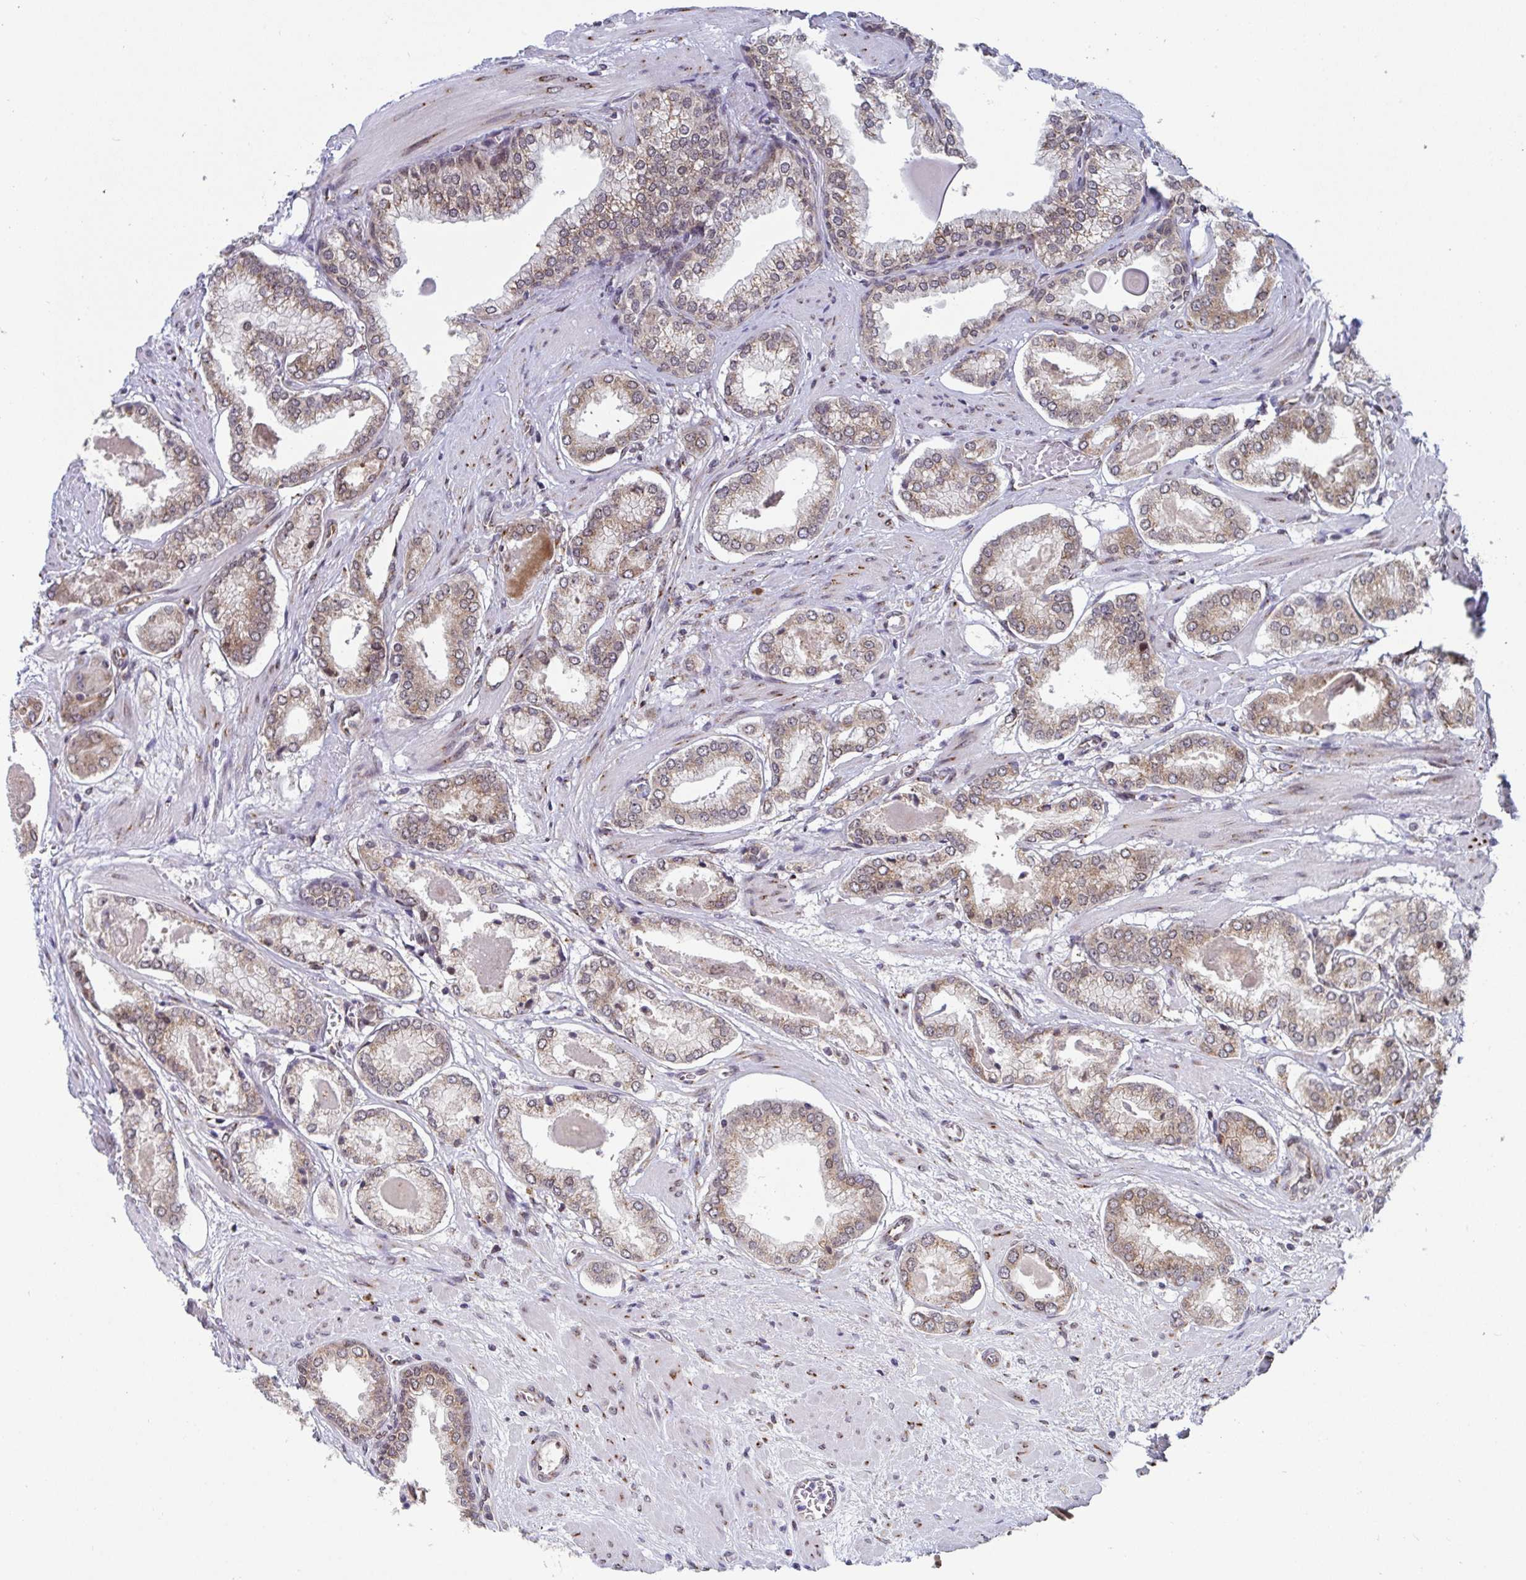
{"staining": {"intensity": "weak", "quantity": ">75%", "location": "cytoplasmic/membranous"}, "tissue": "prostate cancer", "cell_type": "Tumor cells", "image_type": "cancer", "snomed": [{"axis": "morphology", "description": "Adenocarcinoma, Low grade"}, {"axis": "topography", "description": "Prostate"}], "caption": "A histopathology image of adenocarcinoma (low-grade) (prostate) stained for a protein displays weak cytoplasmic/membranous brown staining in tumor cells.", "gene": "ATP5MJ", "patient": {"sex": "male", "age": 64}}